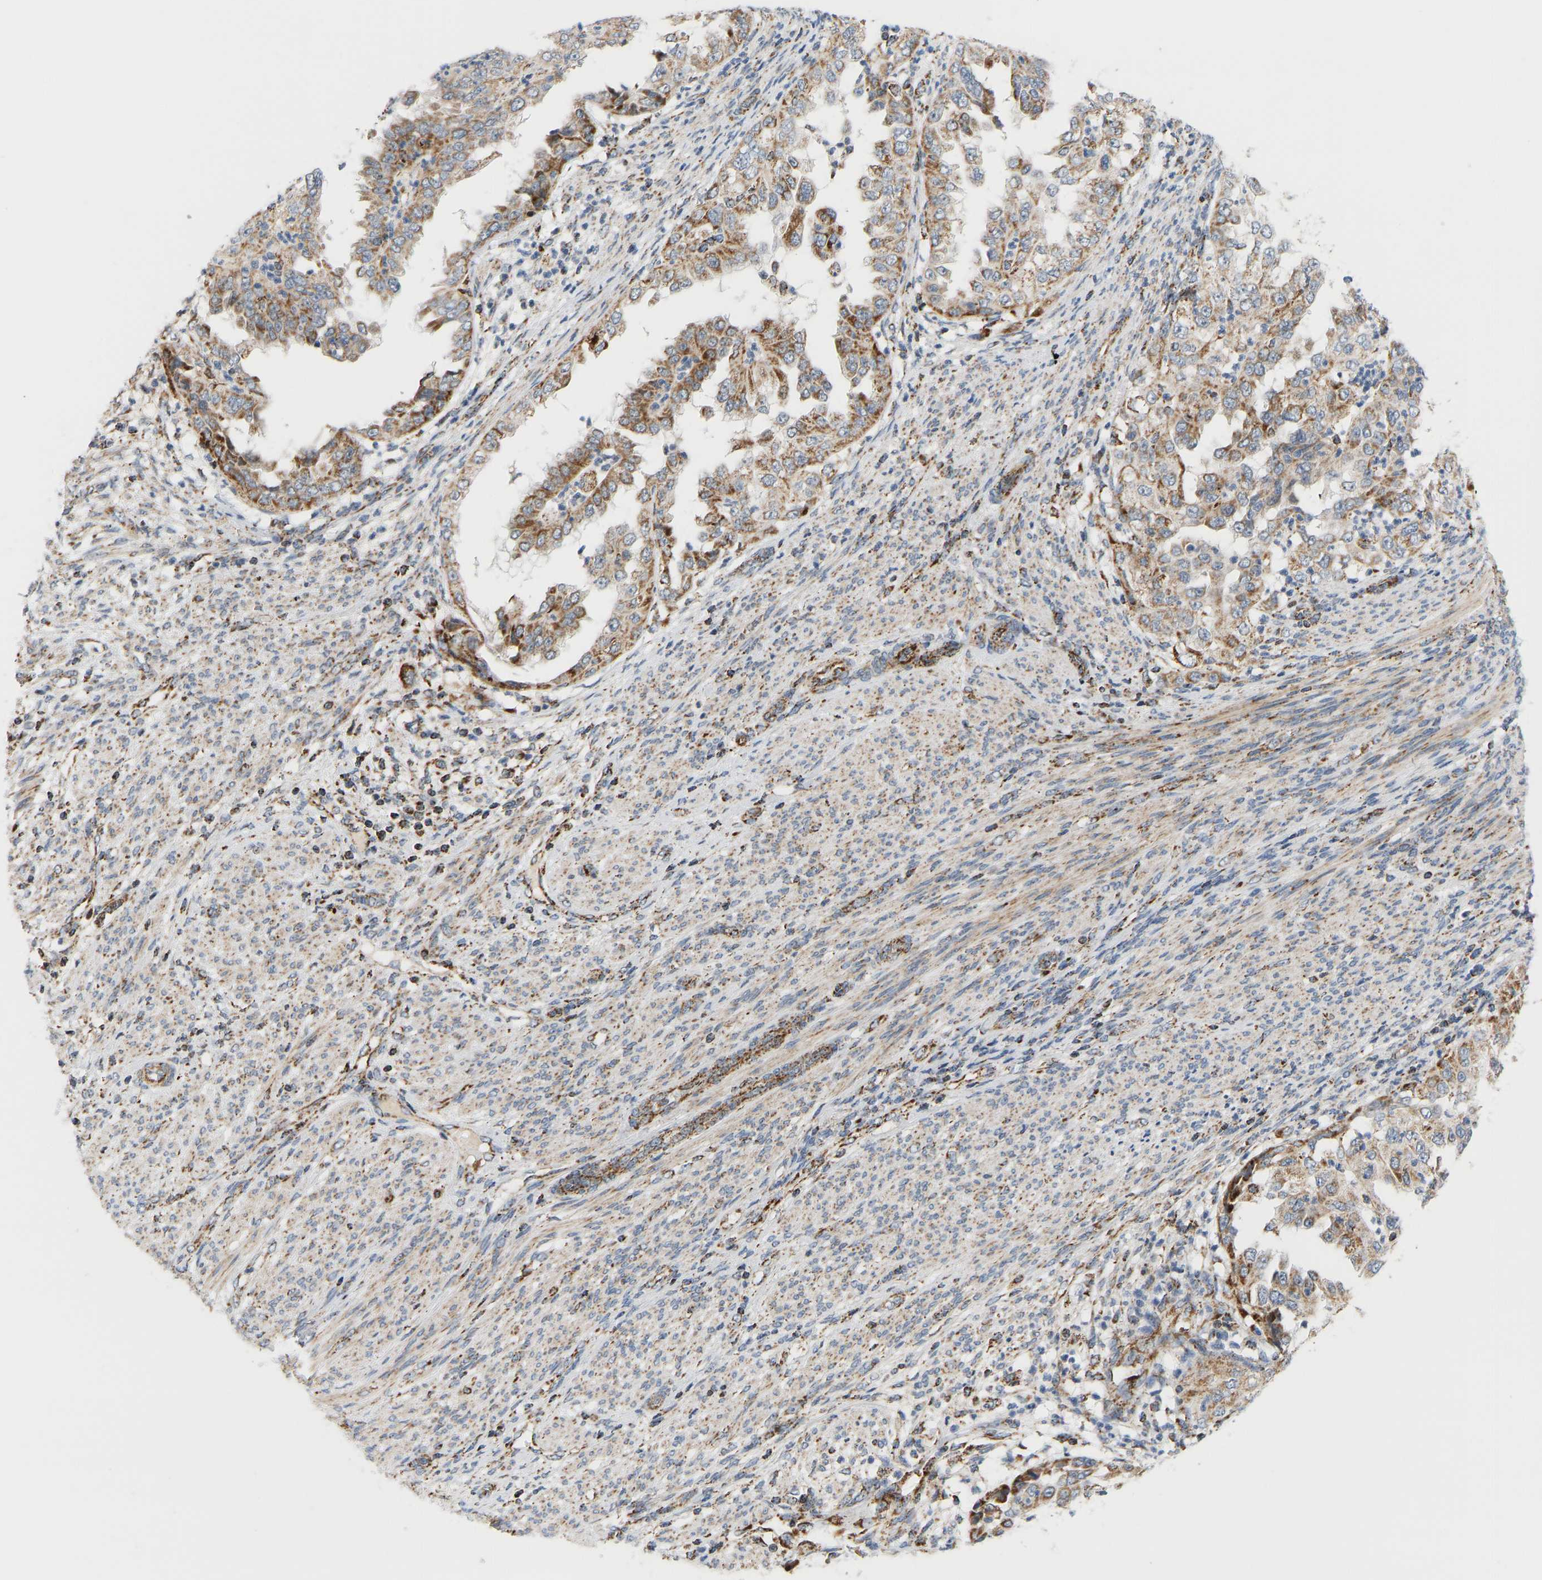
{"staining": {"intensity": "moderate", "quantity": ">75%", "location": "cytoplasmic/membranous"}, "tissue": "endometrial cancer", "cell_type": "Tumor cells", "image_type": "cancer", "snomed": [{"axis": "morphology", "description": "Adenocarcinoma, NOS"}, {"axis": "topography", "description": "Endometrium"}], "caption": "Adenocarcinoma (endometrial) was stained to show a protein in brown. There is medium levels of moderate cytoplasmic/membranous positivity in approximately >75% of tumor cells.", "gene": "GPSM2", "patient": {"sex": "female", "age": 85}}